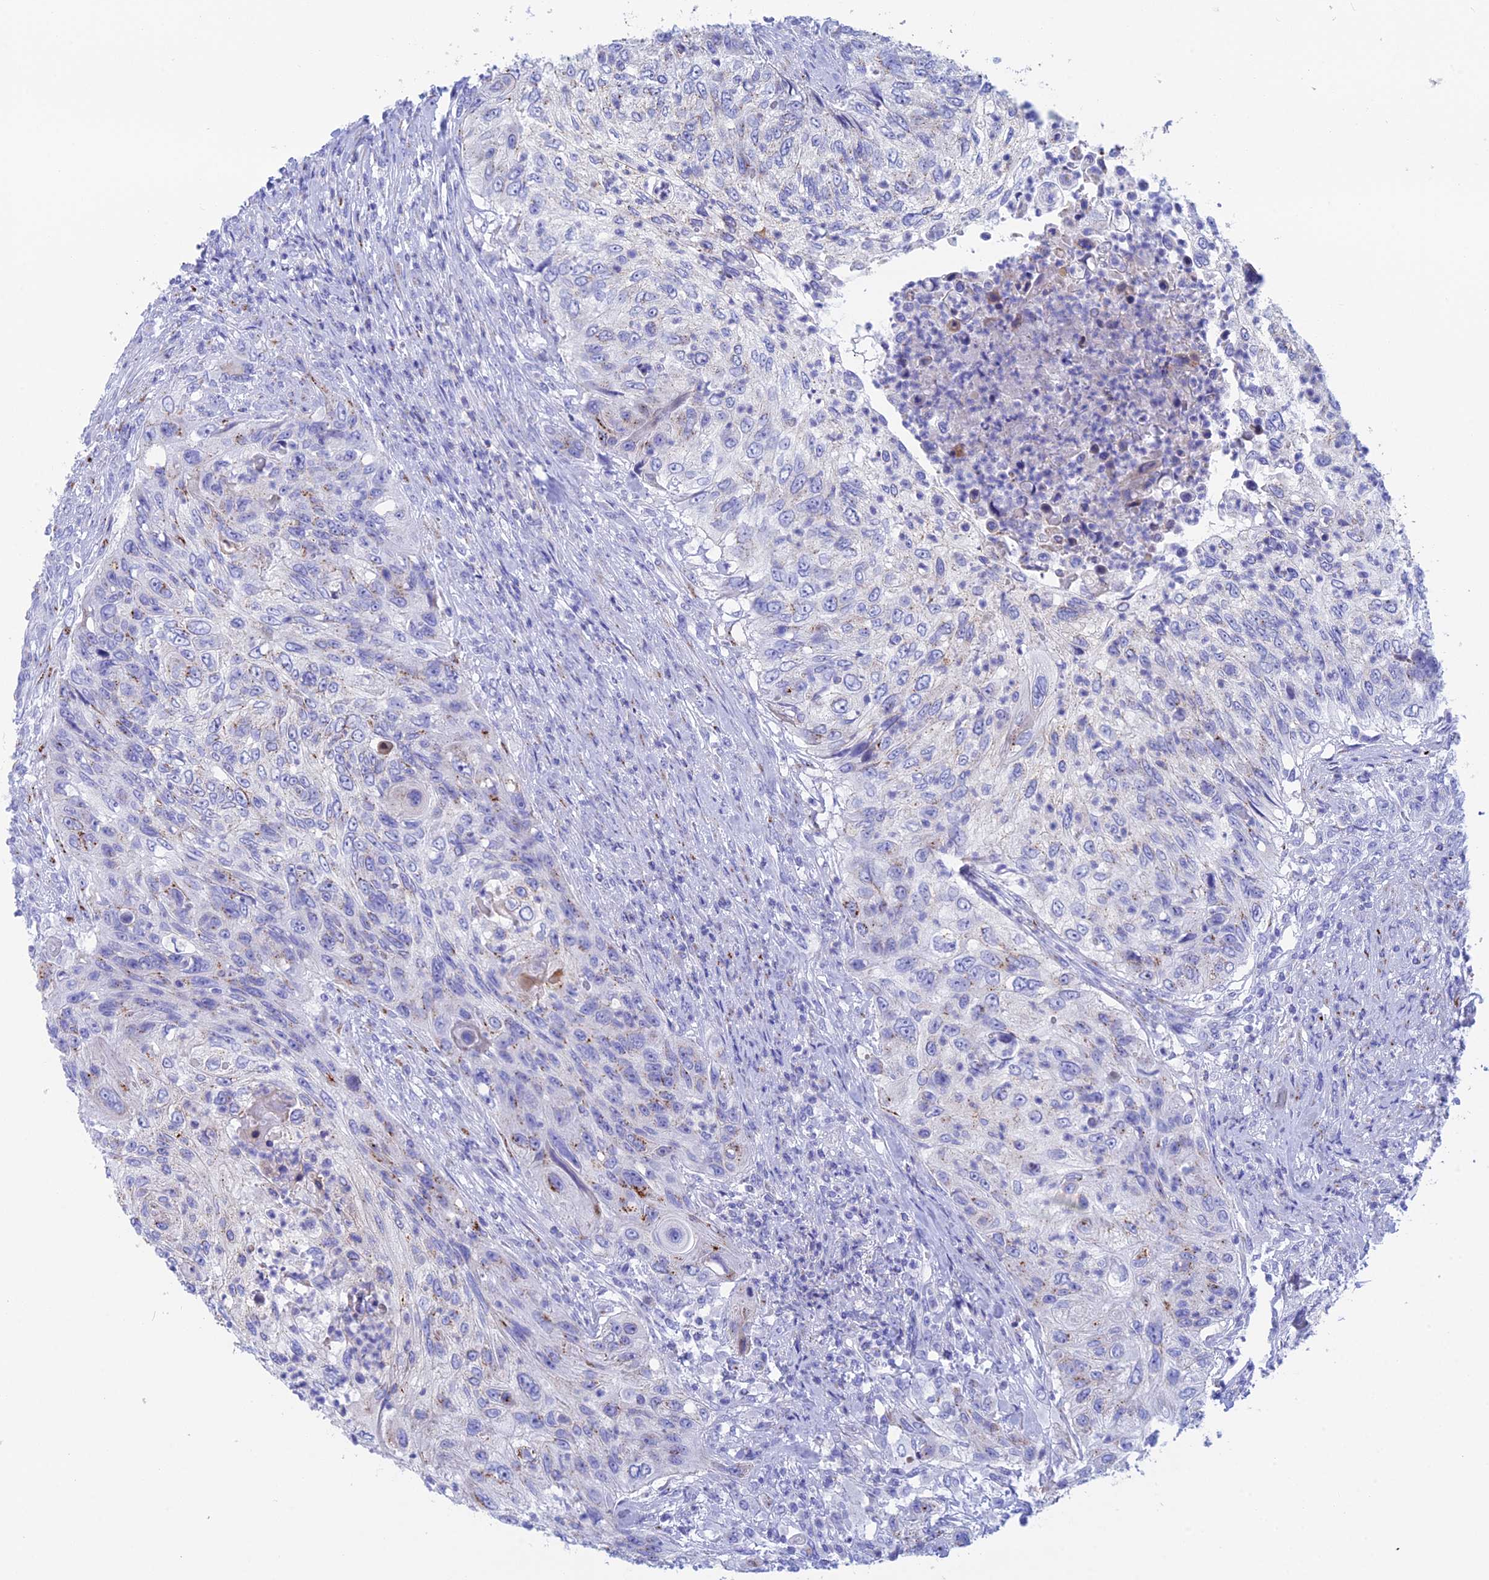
{"staining": {"intensity": "moderate", "quantity": "<25%", "location": "cytoplasmic/membranous"}, "tissue": "urothelial cancer", "cell_type": "Tumor cells", "image_type": "cancer", "snomed": [{"axis": "morphology", "description": "Urothelial carcinoma, High grade"}, {"axis": "topography", "description": "Urinary bladder"}], "caption": "The immunohistochemical stain labels moderate cytoplasmic/membranous positivity in tumor cells of high-grade urothelial carcinoma tissue. Using DAB (3,3'-diaminobenzidine) (brown) and hematoxylin (blue) stains, captured at high magnification using brightfield microscopy.", "gene": "ERICH4", "patient": {"sex": "female", "age": 60}}